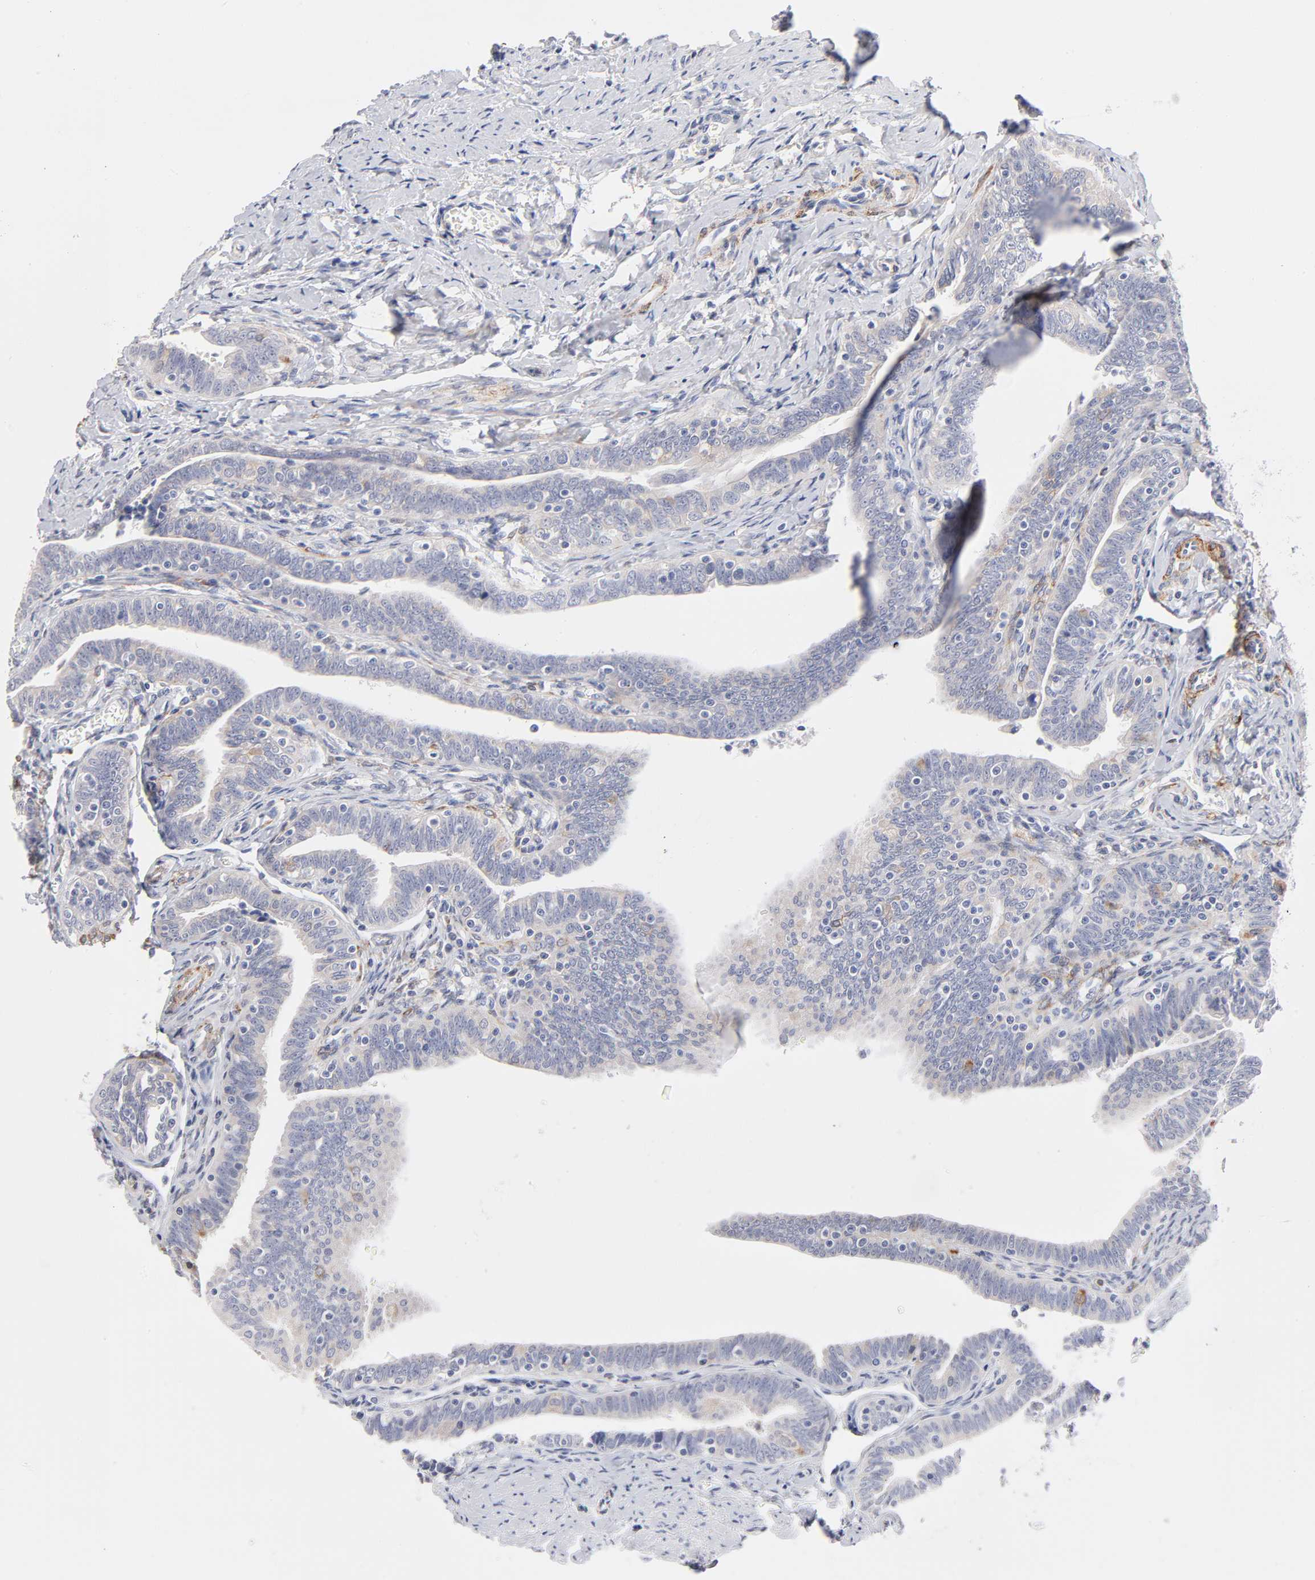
{"staining": {"intensity": "weak", "quantity": "25%-75%", "location": "cytoplasmic/membranous"}, "tissue": "fallopian tube", "cell_type": "Glandular cells", "image_type": "normal", "snomed": [{"axis": "morphology", "description": "Normal tissue, NOS"}, {"axis": "topography", "description": "Fallopian tube"}, {"axis": "topography", "description": "Ovary"}], "caption": "The immunohistochemical stain shows weak cytoplasmic/membranous expression in glandular cells of normal fallopian tube. (DAB IHC with brightfield microscopy, high magnification).", "gene": "MID1", "patient": {"sex": "female", "age": 69}}